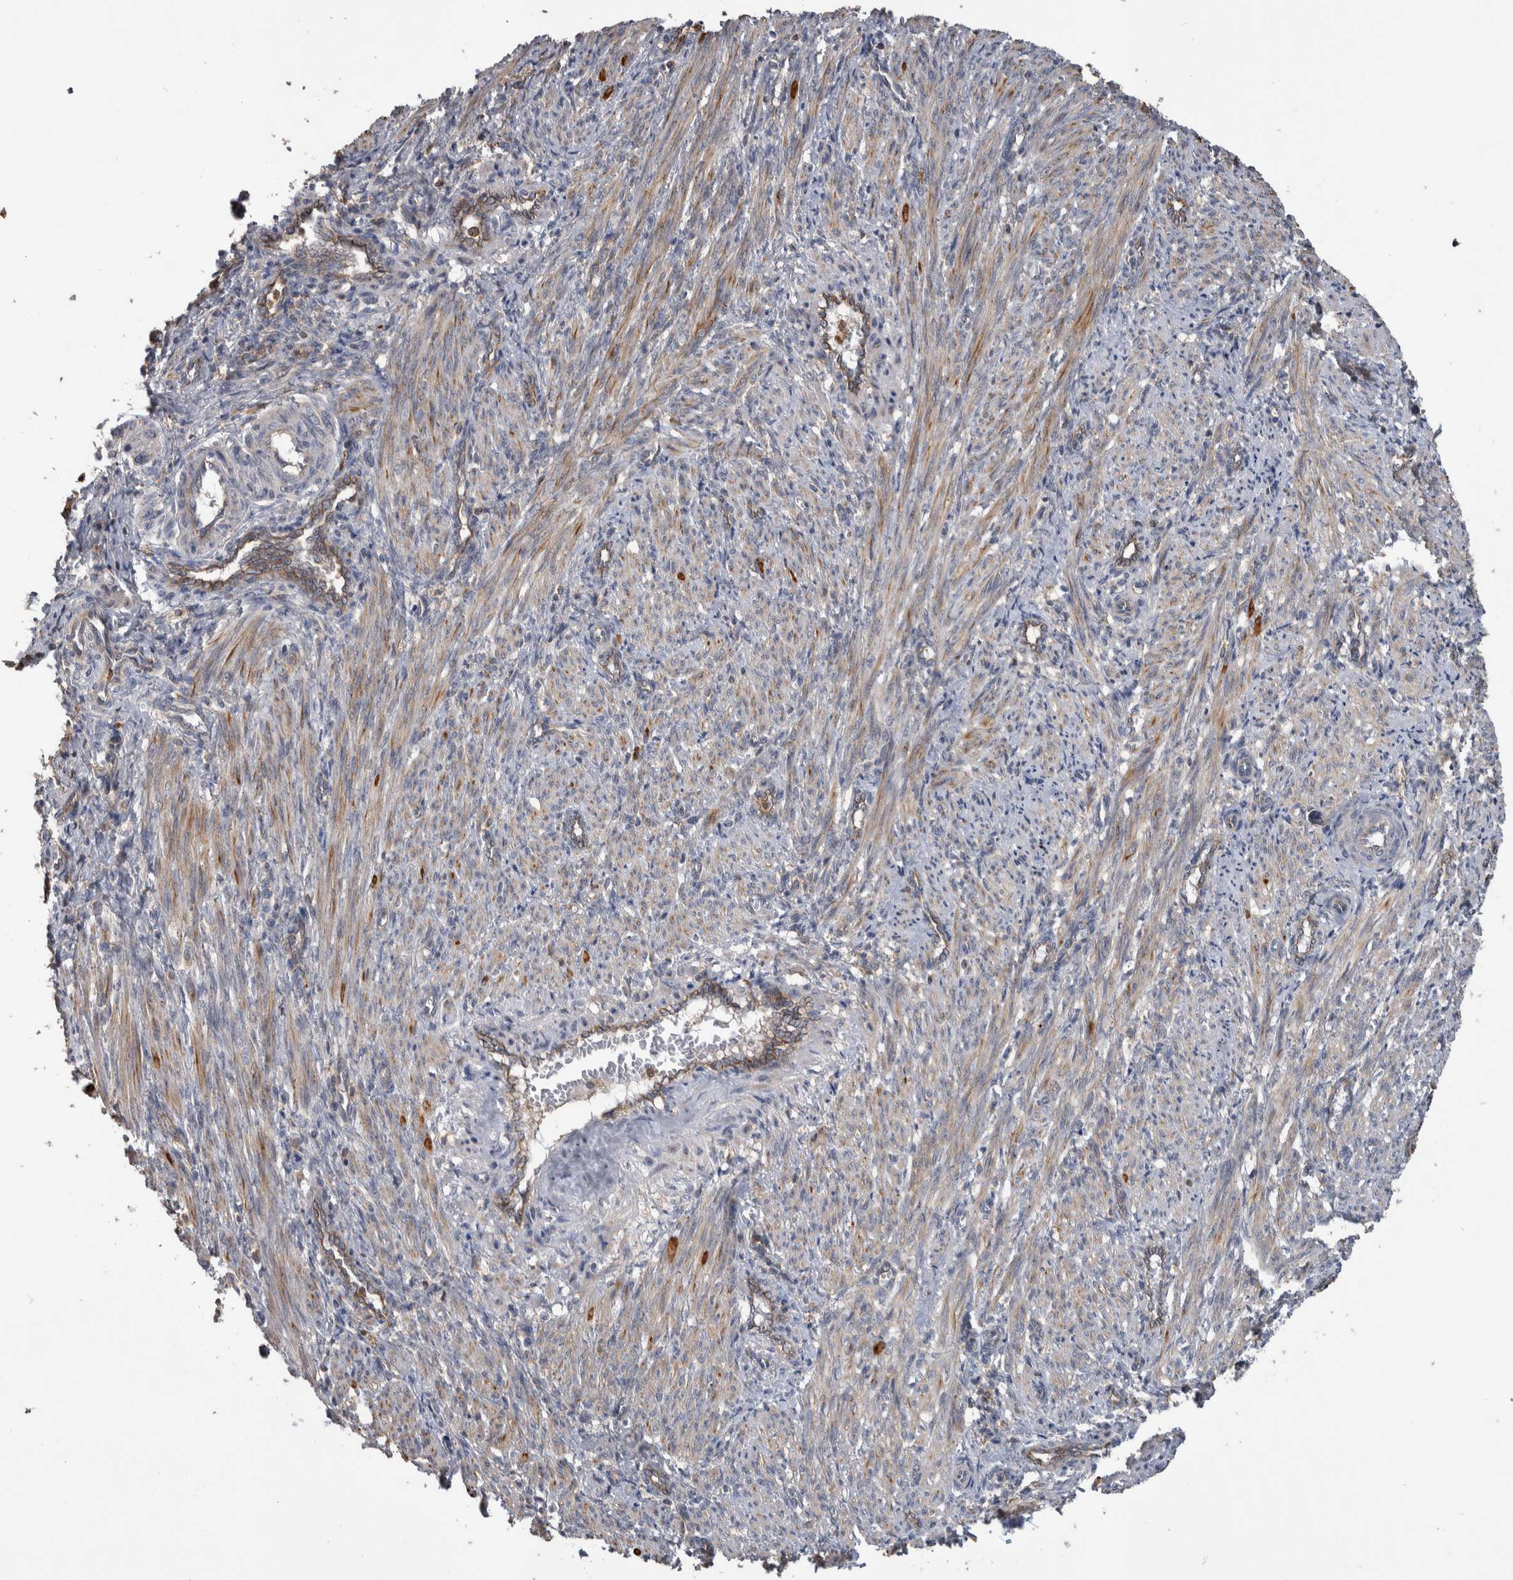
{"staining": {"intensity": "weak", "quantity": "25%-75%", "location": "cytoplasmic/membranous"}, "tissue": "smooth muscle", "cell_type": "Smooth muscle cells", "image_type": "normal", "snomed": [{"axis": "morphology", "description": "Normal tissue, NOS"}, {"axis": "topography", "description": "Endometrium"}], "caption": "Smooth muscle cells display low levels of weak cytoplasmic/membranous positivity in approximately 25%-75% of cells in normal human smooth muscle. (brown staining indicates protein expression, while blue staining denotes nuclei).", "gene": "SDCBP", "patient": {"sex": "female", "age": 33}}